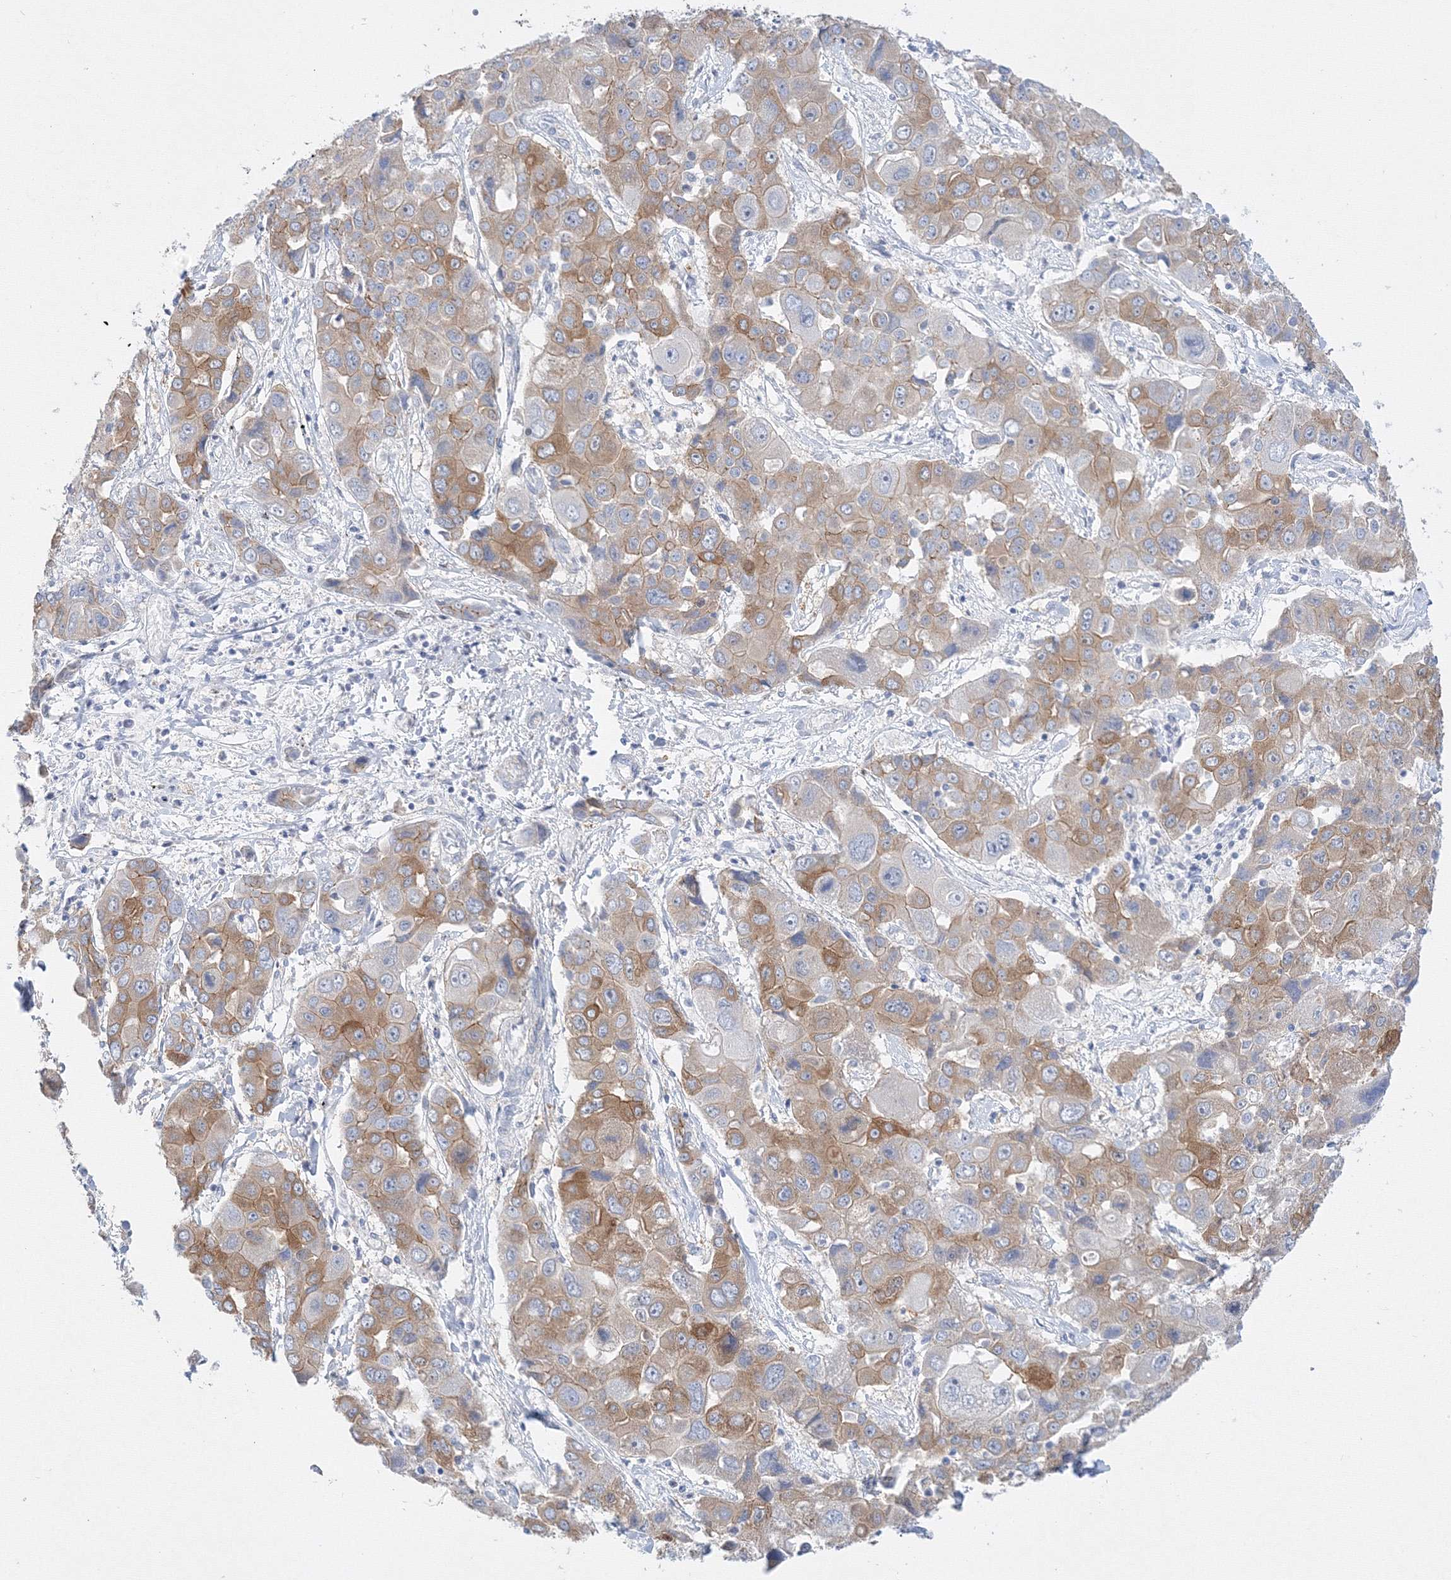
{"staining": {"intensity": "moderate", "quantity": "25%-75%", "location": "cytoplasmic/membranous"}, "tissue": "liver cancer", "cell_type": "Tumor cells", "image_type": "cancer", "snomed": [{"axis": "morphology", "description": "Cholangiocarcinoma"}, {"axis": "topography", "description": "Liver"}], "caption": "Immunohistochemistry of liver cancer (cholangiocarcinoma) shows medium levels of moderate cytoplasmic/membranous staining in approximately 25%-75% of tumor cells.", "gene": "AASDH", "patient": {"sex": "male", "age": 67}}